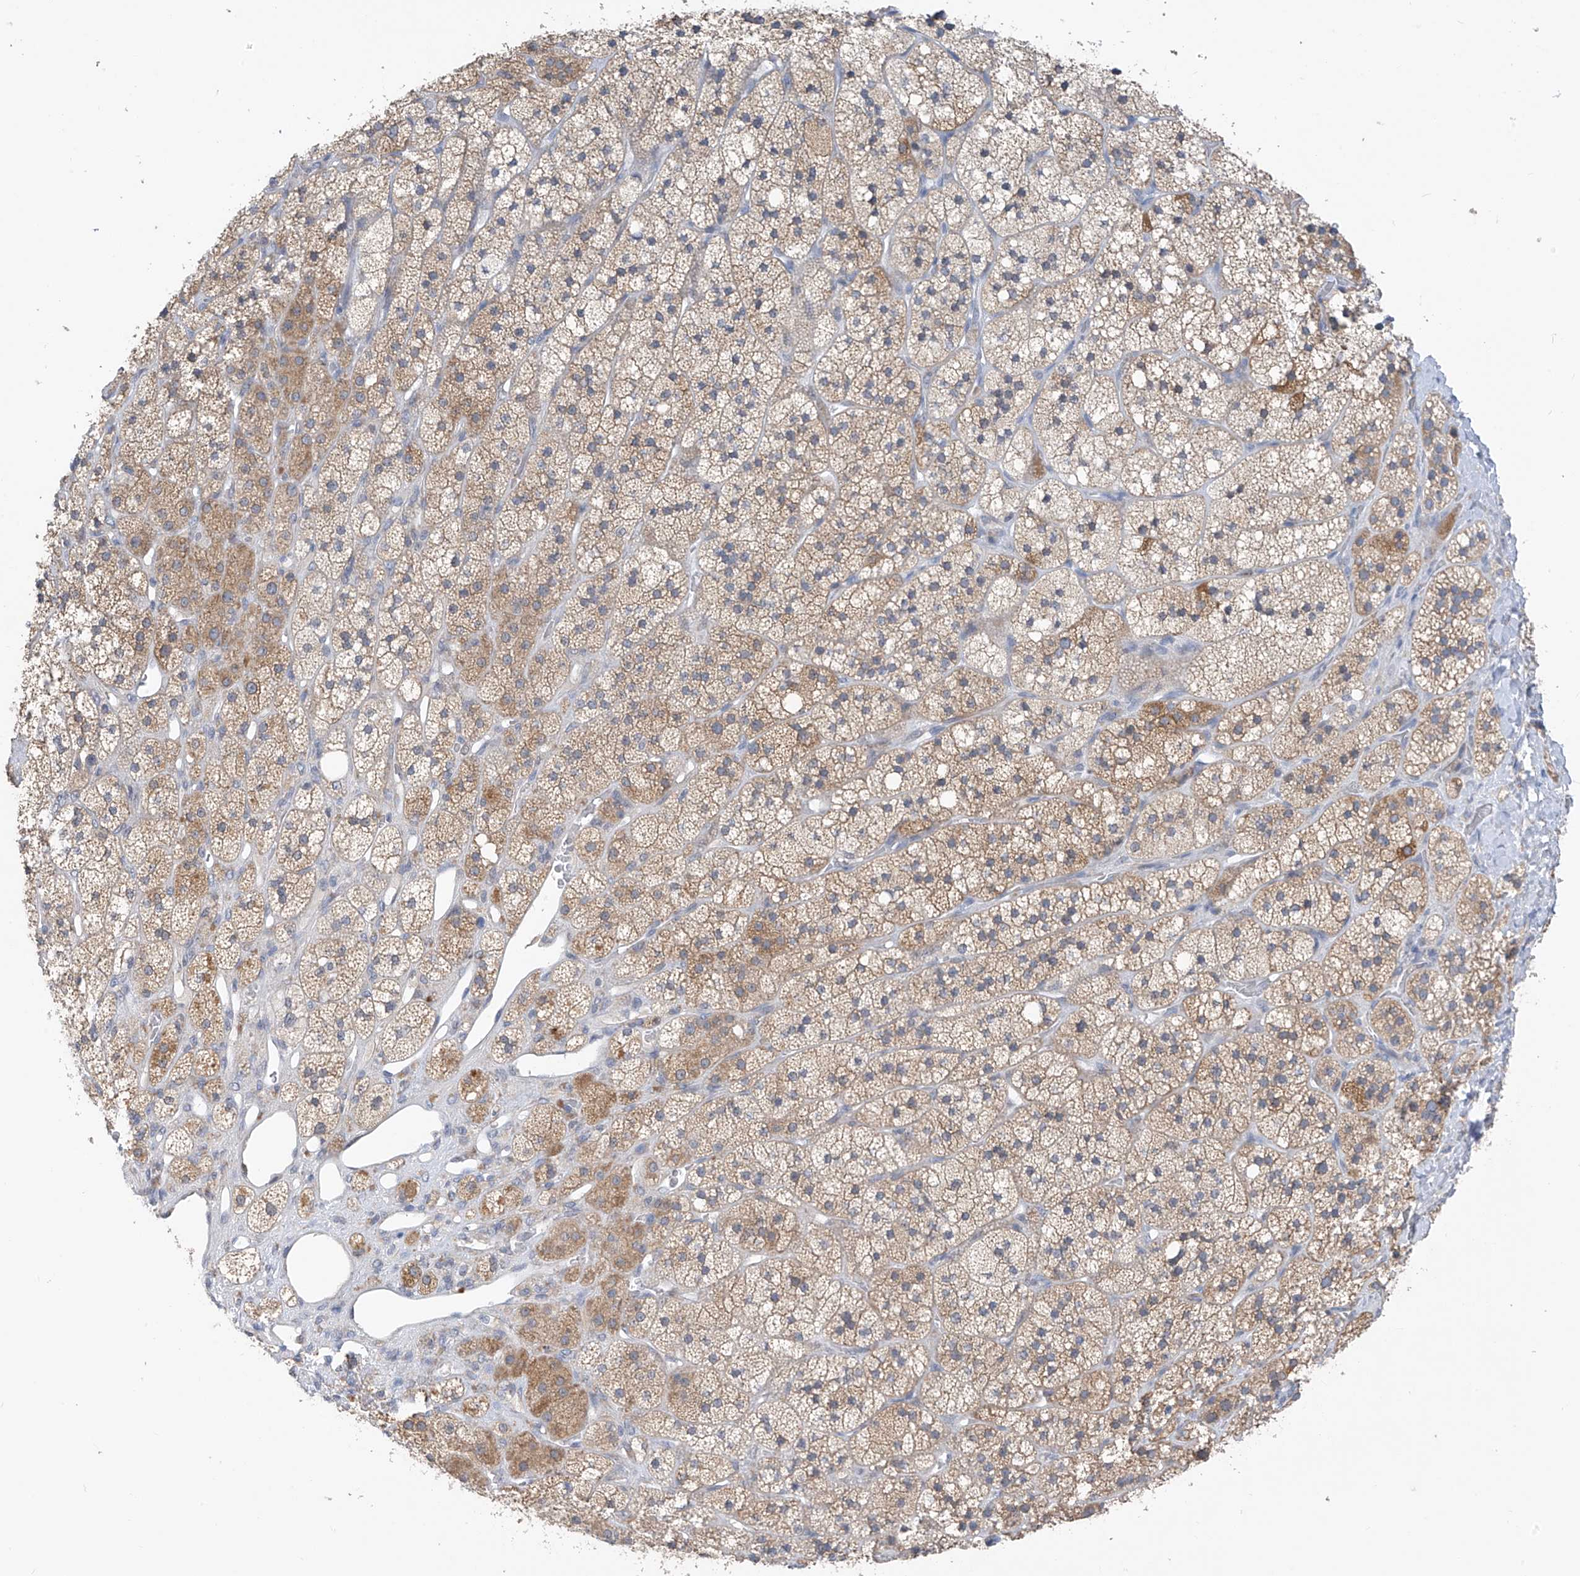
{"staining": {"intensity": "moderate", "quantity": ">75%", "location": "cytoplasmic/membranous"}, "tissue": "adrenal gland", "cell_type": "Glandular cells", "image_type": "normal", "snomed": [{"axis": "morphology", "description": "Normal tissue, NOS"}, {"axis": "topography", "description": "Adrenal gland"}], "caption": "Immunohistochemical staining of benign human adrenal gland demonstrates medium levels of moderate cytoplasmic/membranous staining in about >75% of glandular cells.", "gene": "CYP4V2", "patient": {"sex": "male", "age": 61}}